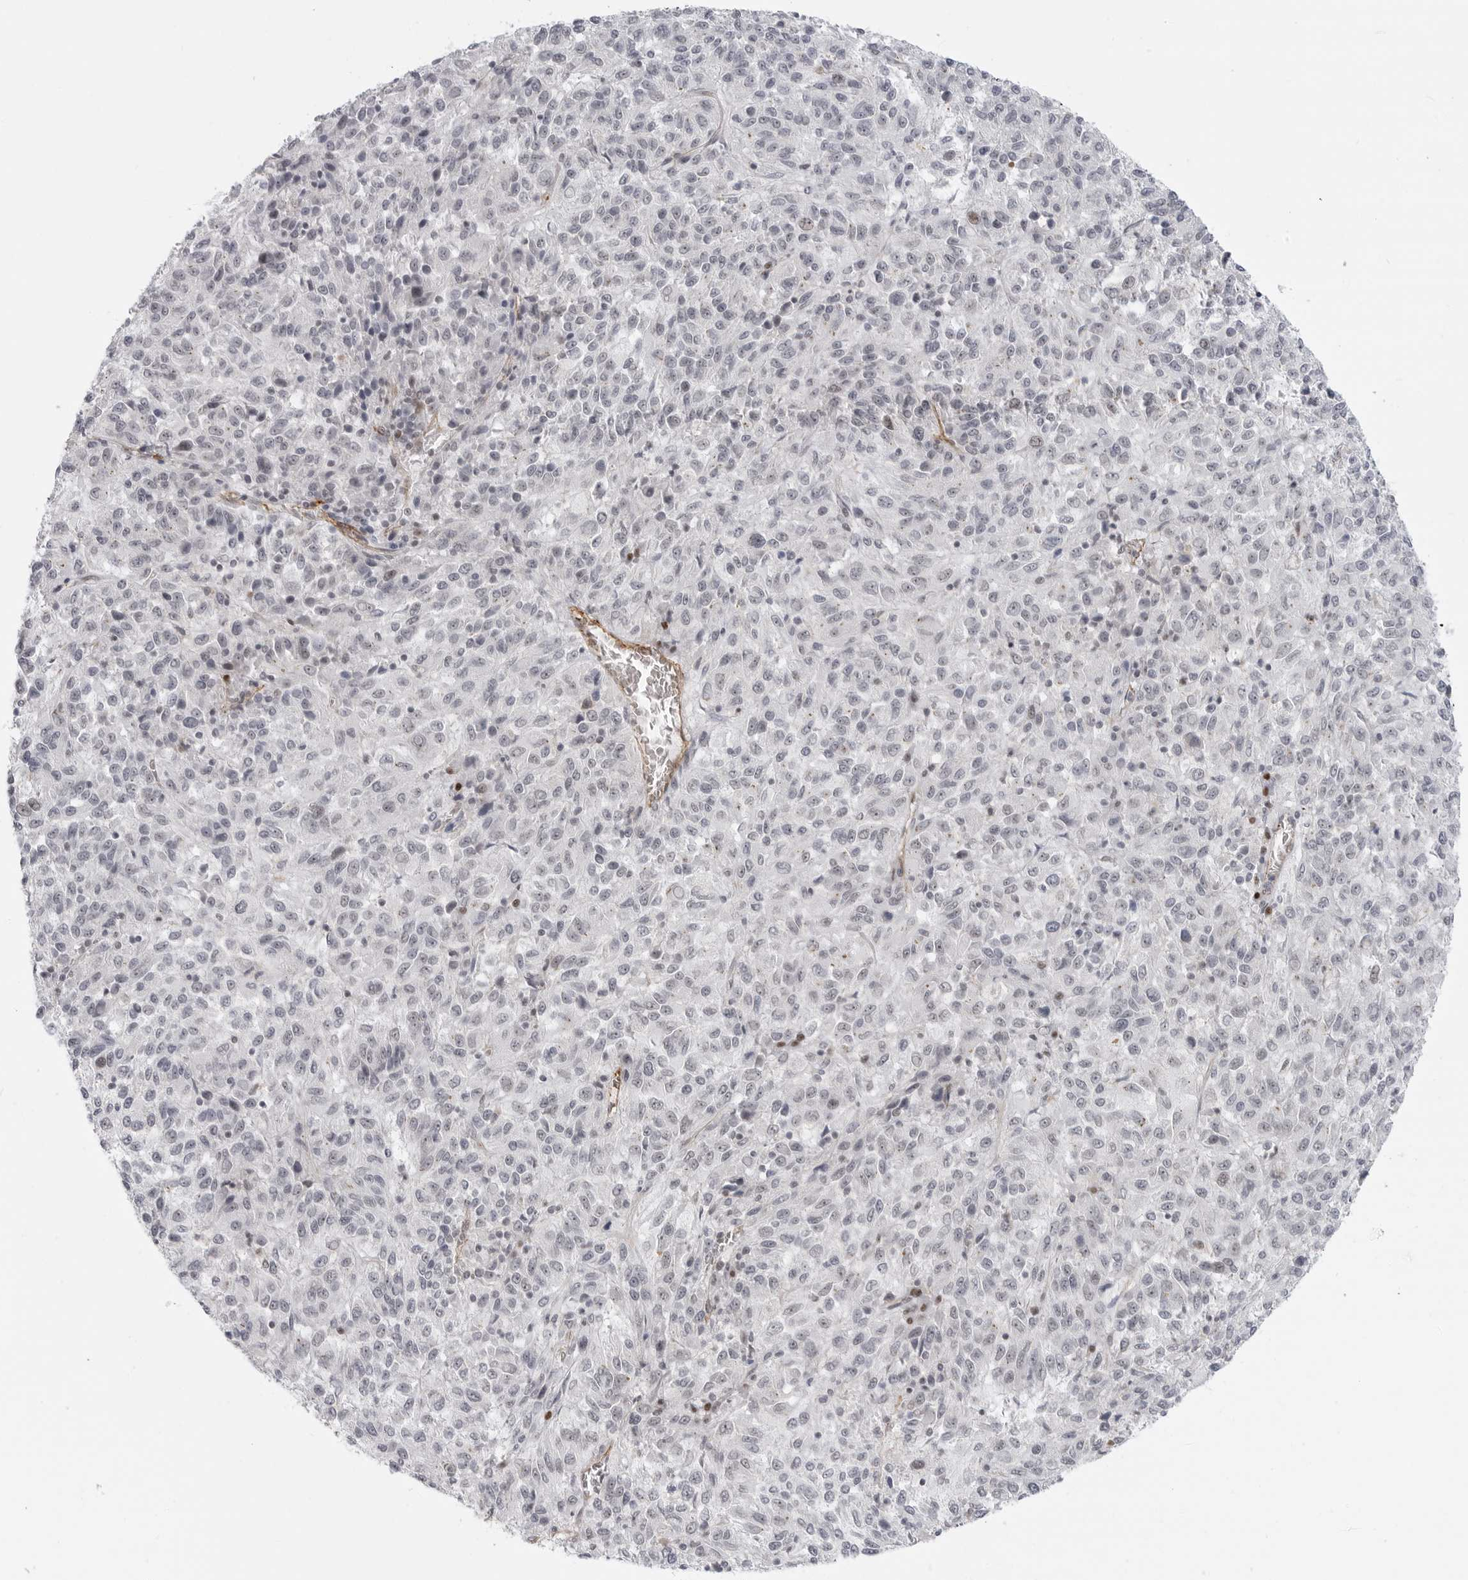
{"staining": {"intensity": "negative", "quantity": "none", "location": "none"}, "tissue": "melanoma", "cell_type": "Tumor cells", "image_type": "cancer", "snomed": [{"axis": "morphology", "description": "Malignant melanoma, Metastatic site"}, {"axis": "topography", "description": "Lung"}], "caption": "A high-resolution micrograph shows IHC staining of malignant melanoma (metastatic site), which demonstrates no significant staining in tumor cells.", "gene": "CEP295NL", "patient": {"sex": "male", "age": 64}}